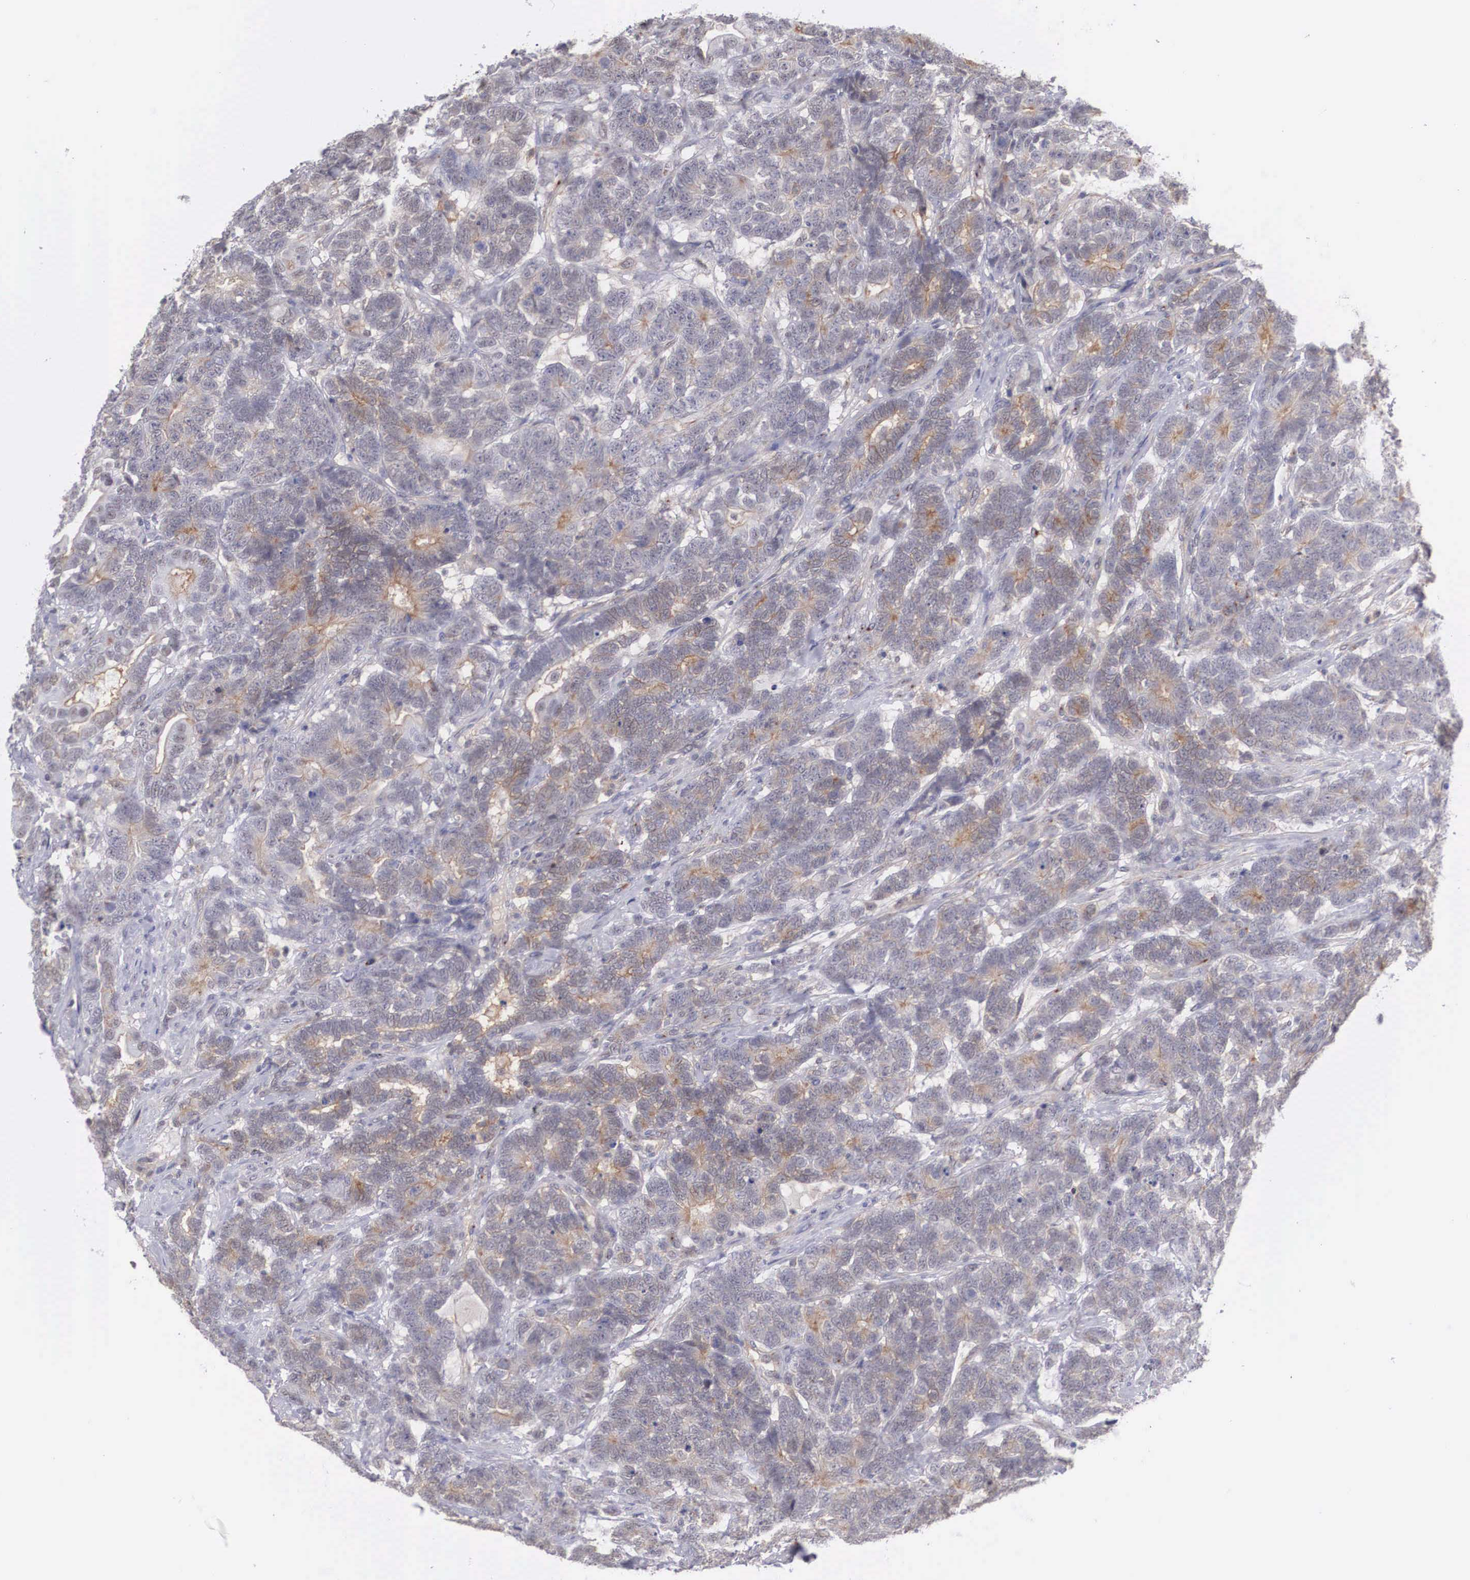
{"staining": {"intensity": "weak", "quantity": "25%-75%", "location": "cytoplasmic/membranous"}, "tissue": "testis cancer", "cell_type": "Tumor cells", "image_type": "cancer", "snomed": [{"axis": "morphology", "description": "Carcinoma, Embryonal, NOS"}, {"axis": "topography", "description": "Testis"}], "caption": "Immunohistochemistry (IHC) staining of testis cancer (embryonal carcinoma), which exhibits low levels of weak cytoplasmic/membranous expression in approximately 25%-75% of tumor cells indicating weak cytoplasmic/membranous protein staining. The staining was performed using DAB (brown) for protein detection and nuclei were counterstained in hematoxylin (blue).", "gene": "NR4A2", "patient": {"sex": "male", "age": 26}}